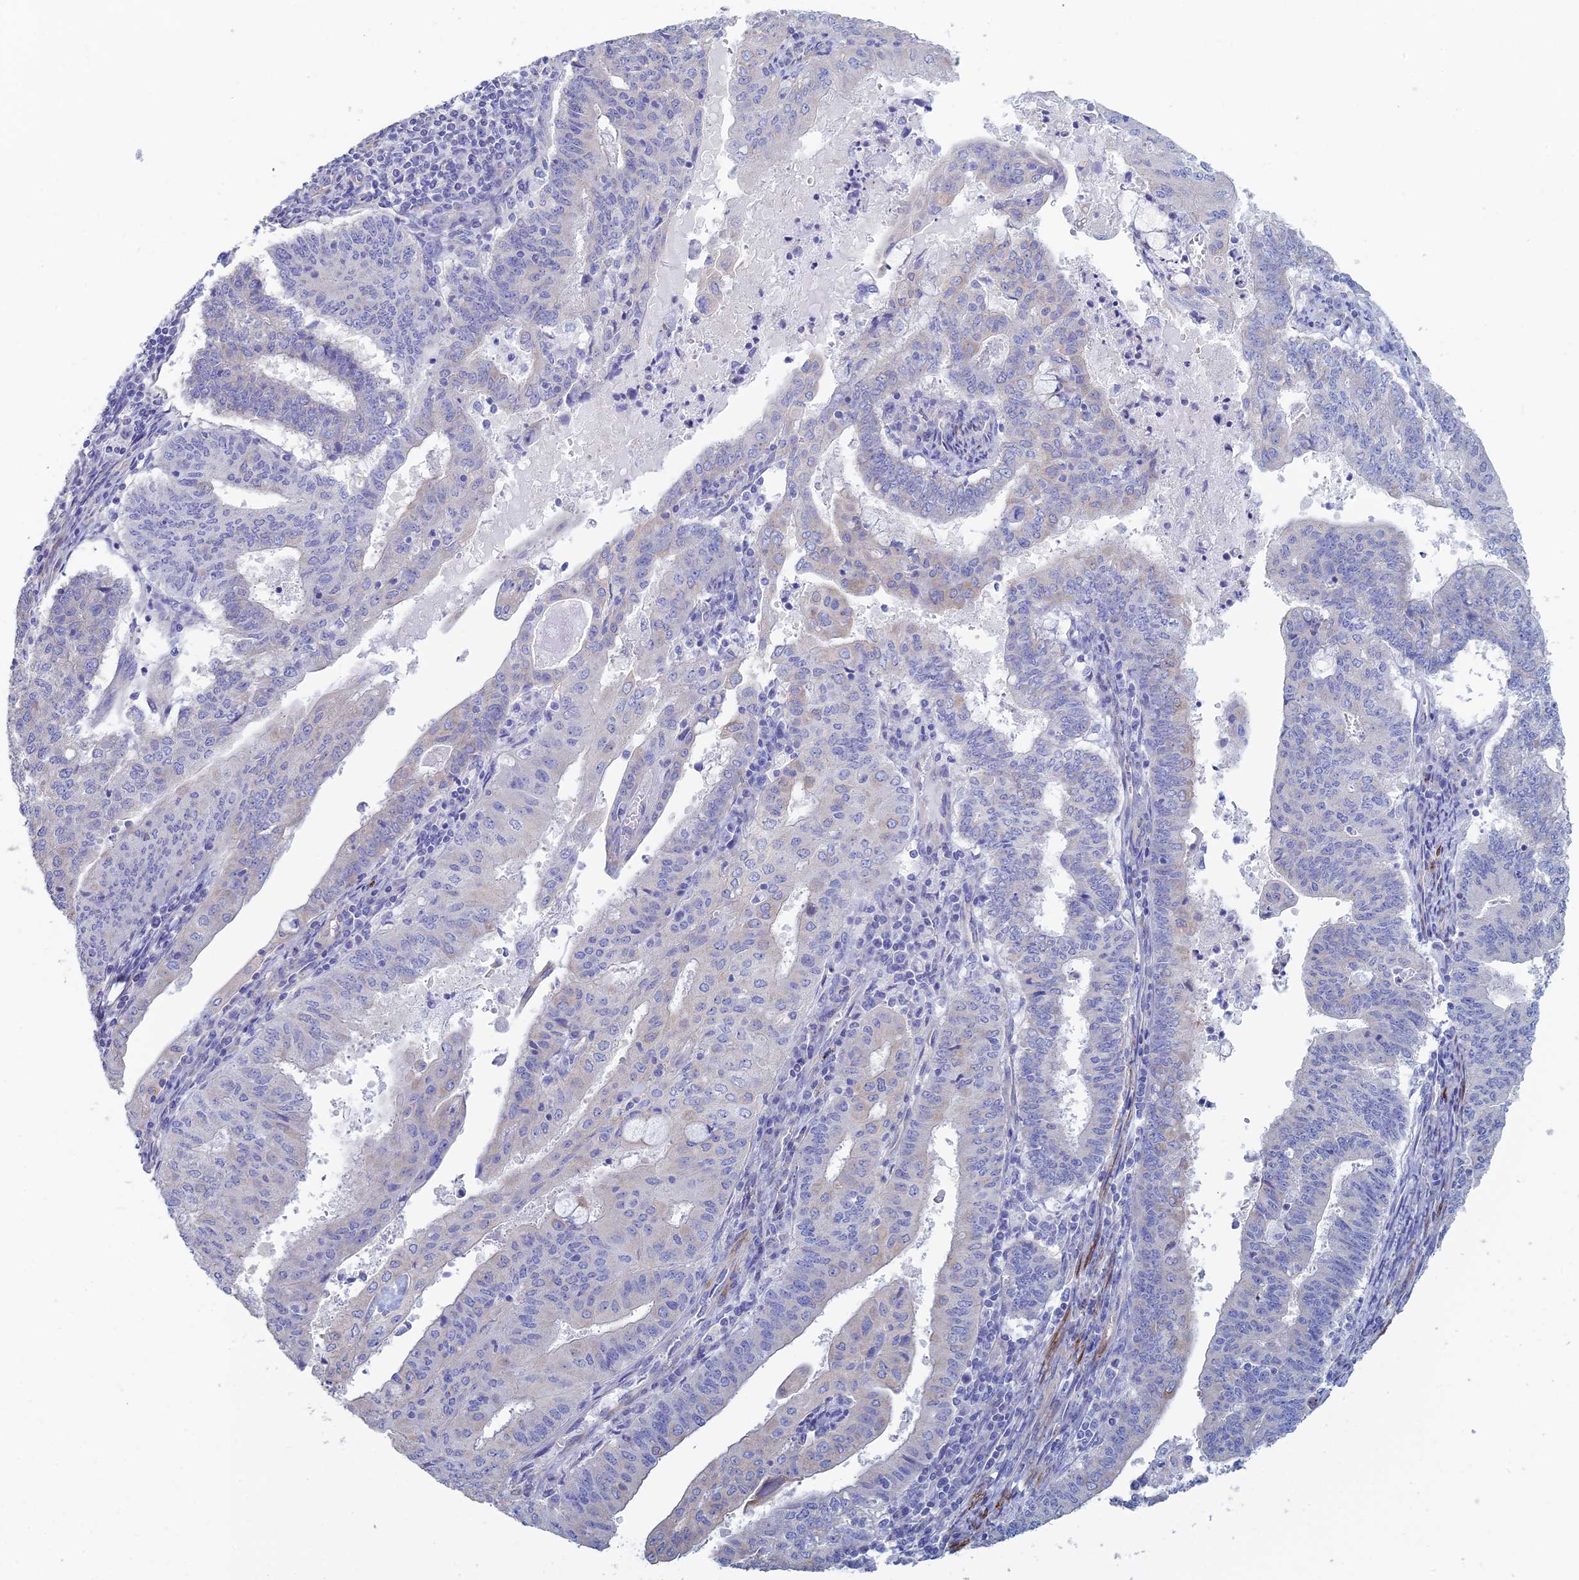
{"staining": {"intensity": "negative", "quantity": "none", "location": "none"}, "tissue": "endometrial cancer", "cell_type": "Tumor cells", "image_type": "cancer", "snomed": [{"axis": "morphology", "description": "Adenocarcinoma, NOS"}, {"axis": "topography", "description": "Endometrium"}], "caption": "High magnification brightfield microscopy of endometrial cancer (adenocarcinoma) stained with DAB (brown) and counterstained with hematoxylin (blue): tumor cells show no significant expression. (IHC, brightfield microscopy, high magnification).", "gene": "PCDHA8", "patient": {"sex": "female", "age": 59}}